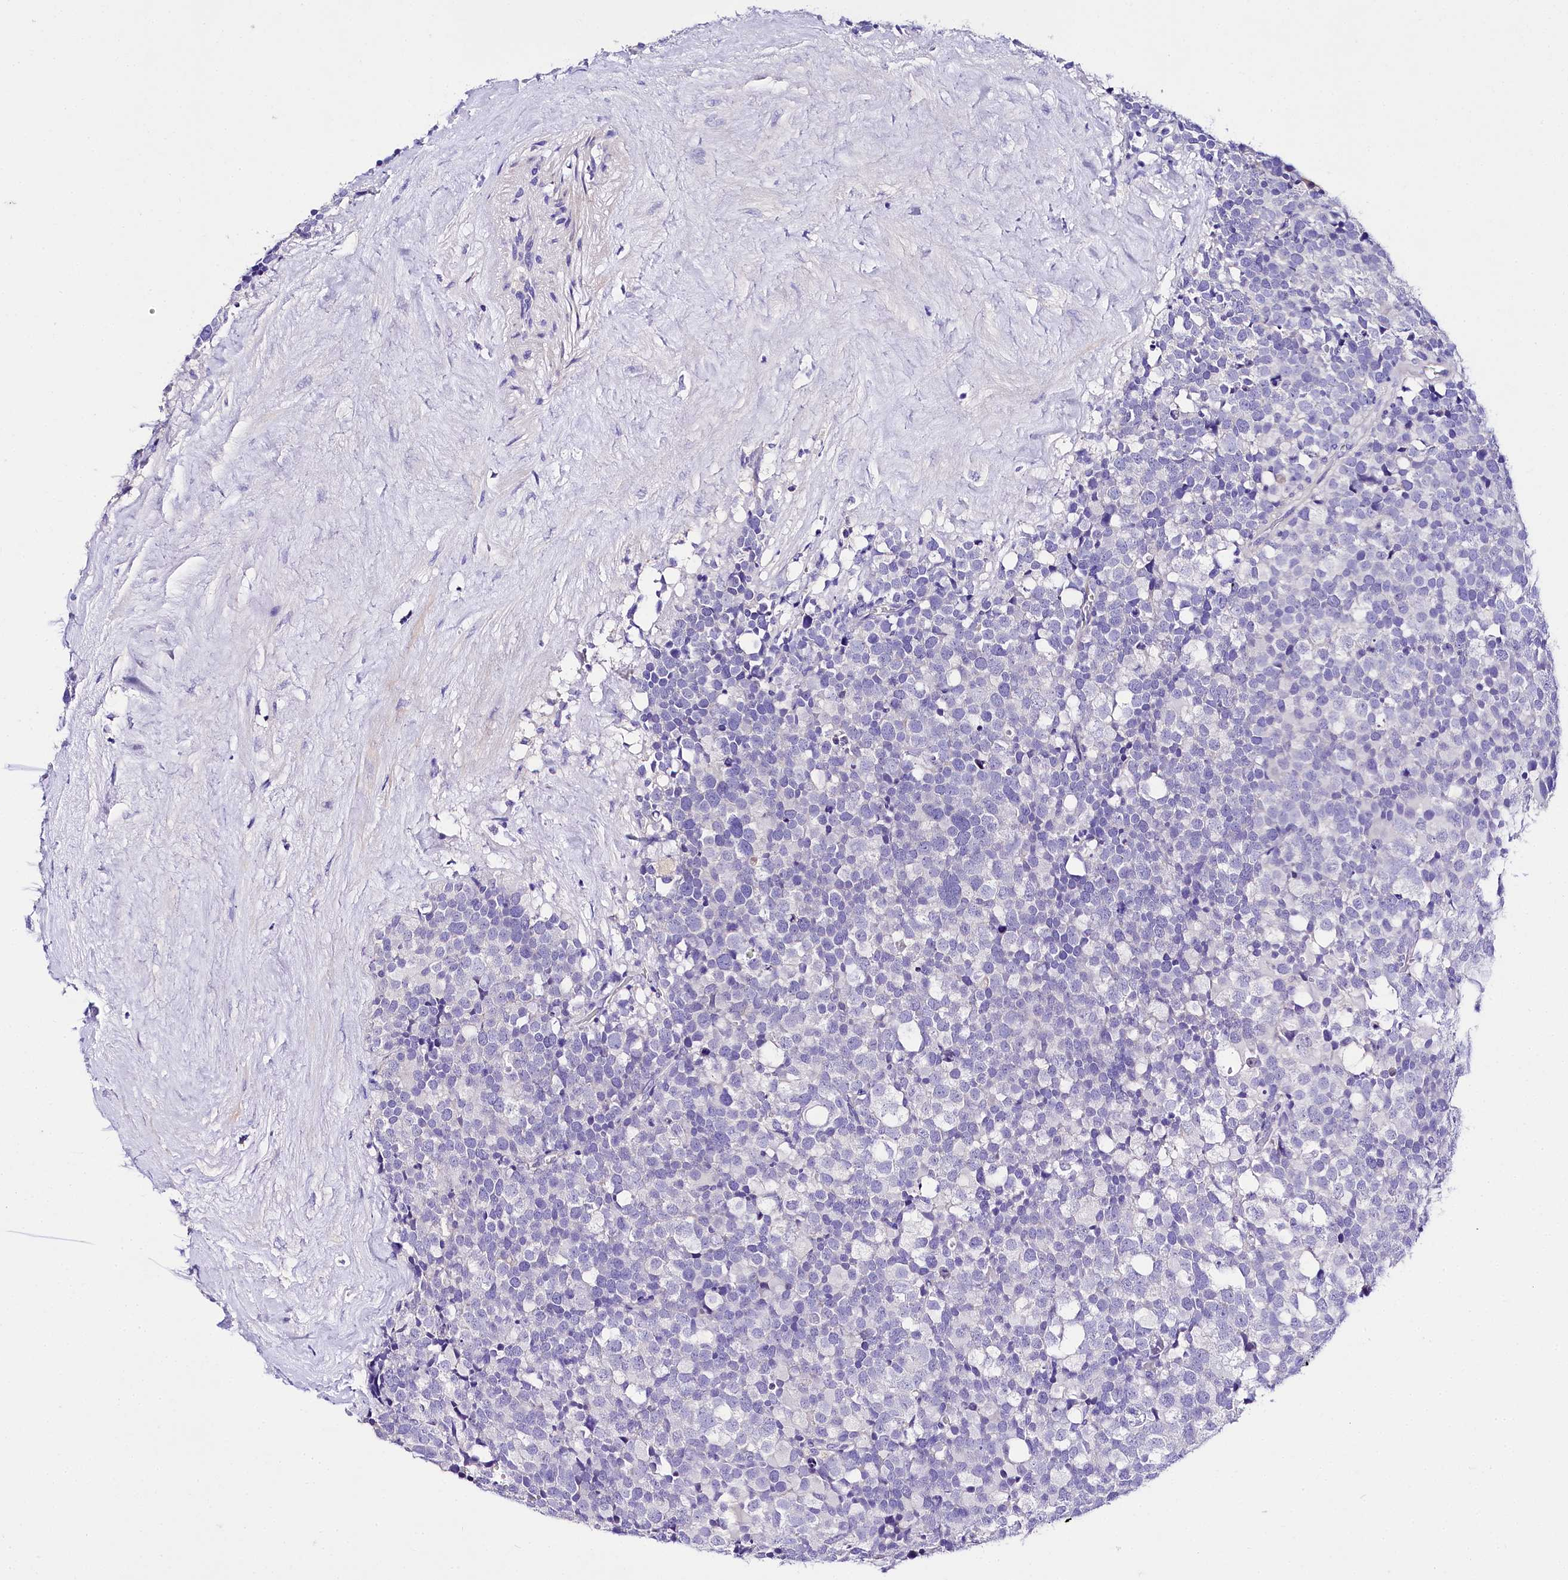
{"staining": {"intensity": "negative", "quantity": "none", "location": "none"}, "tissue": "testis cancer", "cell_type": "Tumor cells", "image_type": "cancer", "snomed": [{"axis": "morphology", "description": "Seminoma, NOS"}, {"axis": "topography", "description": "Testis"}], "caption": "This is a photomicrograph of IHC staining of testis cancer (seminoma), which shows no staining in tumor cells. Brightfield microscopy of immunohistochemistry stained with DAB (brown) and hematoxylin (blue), captured at high magnification.", "gene": "A2ML1", "patient": {"sex": "male", "age": 71}}